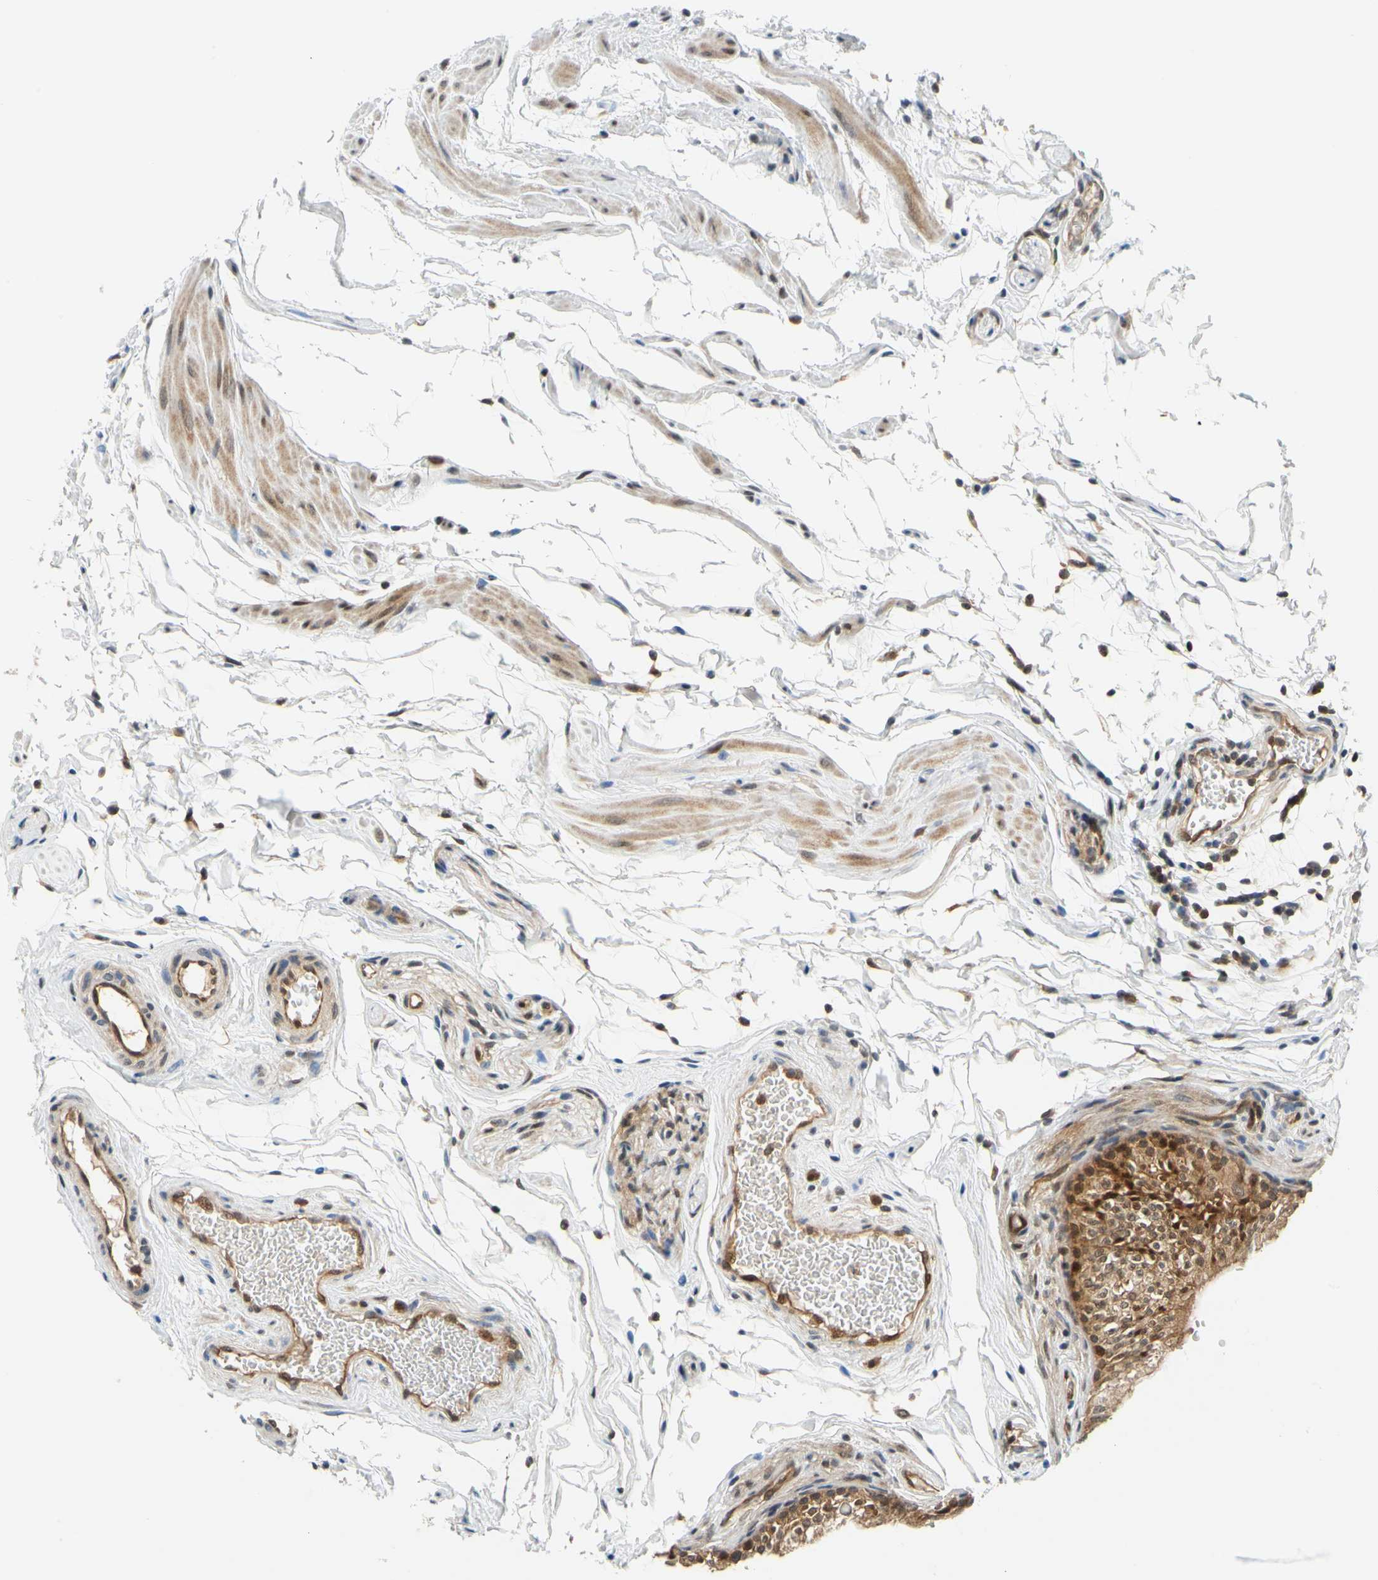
{"staining": {"intensity": "strong", "quantity": ">75%", "location": "cytoplasmic/membranous,nuclear"}, "tissue": "epididymis", "cell_type": "Glandular cells", "image_type": "normal", "snomed": [{"axis": "morphology", "description": "Normal tissue, NOS"}, {"axis": "topography", "description": "Testis"}, {"axis": "topography", "description": "Epididymis"}], "caption": "Immunohistochemical staining of unremarkable epididymis exhibits strong cytoplasmic/membranous,nuclear protein expression in about >75% of glandular cells.", "gene": "MAPK9", "patient": {"sex": "male", "age": 36}}